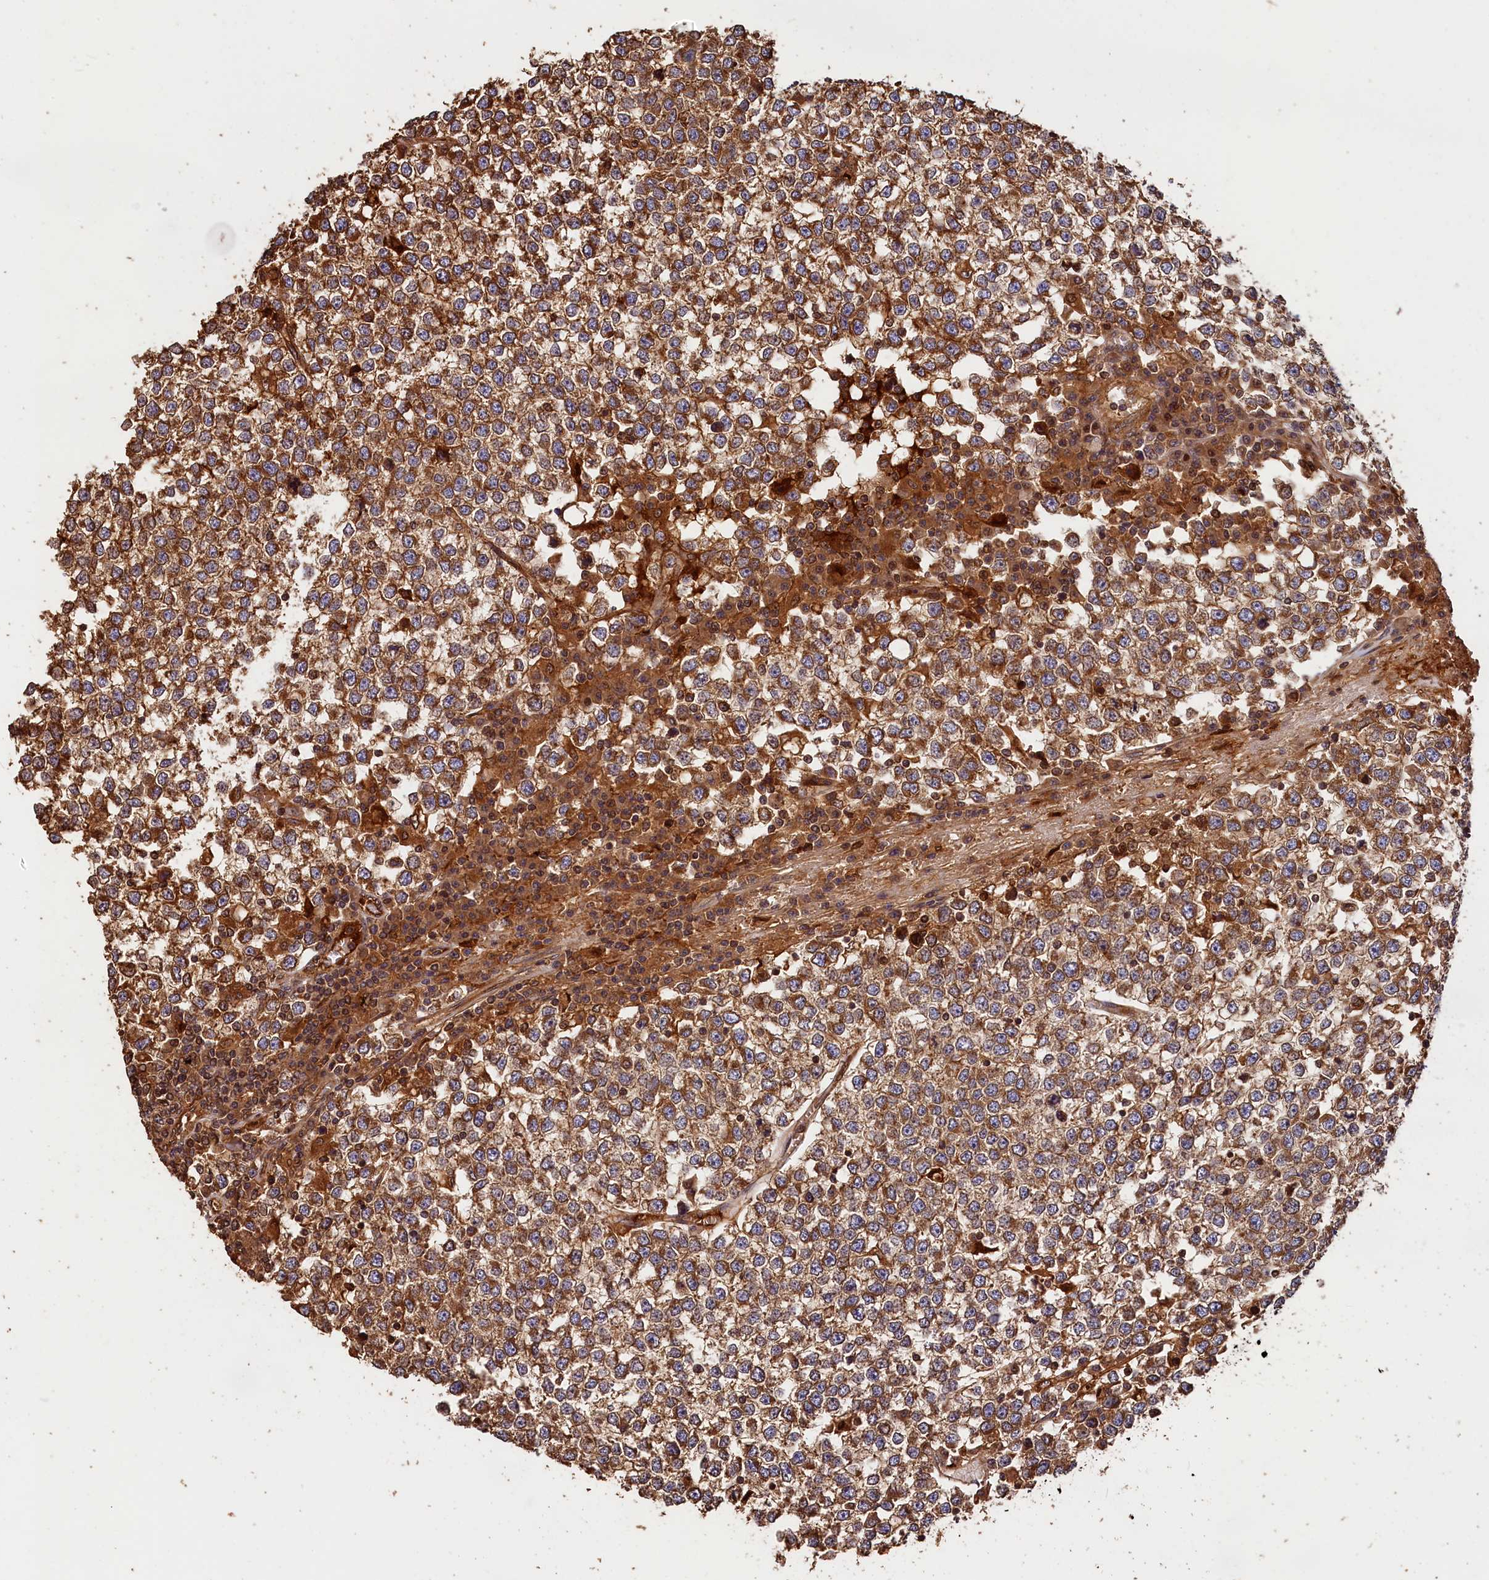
{"staining": {"intensity": "strong", "quantity": ">75%", "location": "cytoplasmic/membranous"}, "tissue": "testis cancer", "cell_type": "Tumor cells", "image_type": "cancer", "snomed": [{"axis": "morphology", "description": "Seminoma, NOS"}, {"axis": "topography", "description": "Testis"}], "caption": "Testis seminoma tissue demonstrates strong cytoplasmic/membranous expression in about >75% of tumor cells, visualized by immunohistochemistry.", "gene": "HMOX2", "patient": {"sex": "male", "age": 65}}